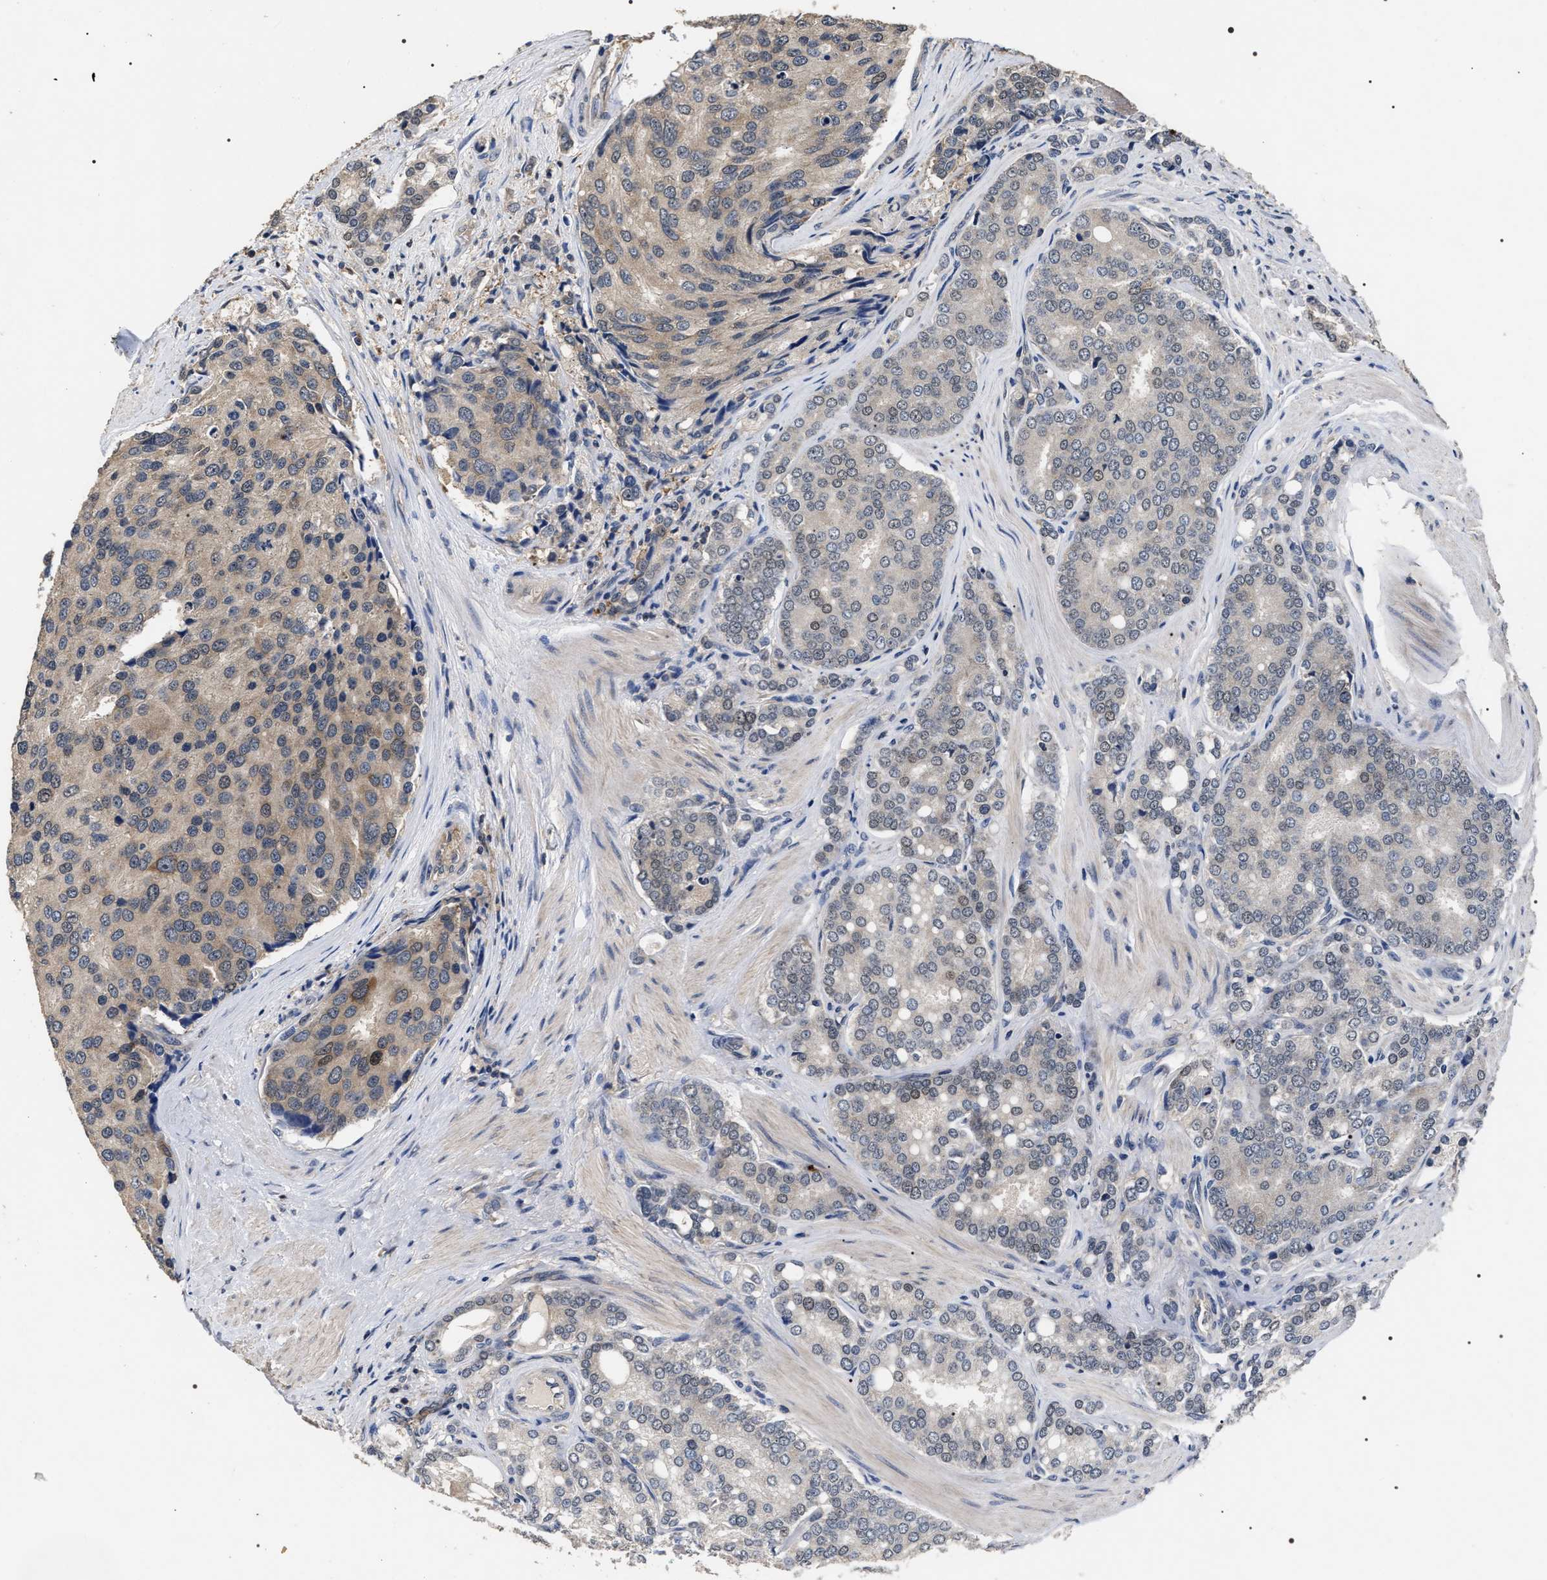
{"staining": {"intensity": "moderate", "quantity": "25%-75%", "location": "cytoplasmic/membranous,nuclear"}, "tissue": "prostate cancer", "cell_type": "Tumor cells", "image_type": "cancer", "snomed": [{"axis": "morphology", "description": "Adenocarcinoma, High grade"}, {"axis": "topography", "description": "Prostate"}], "caption": "IHC micrograph of human prostate cancer (high-grade adenocarcinoma) stained for a protein (brown), which exhibits medium levels of moderate cytoplasmic/membranous and nuclear staining in about 25%-75% of tumor cells.", "gene": "UPF3A", "patient": {"sex": "male", "age": 50}}